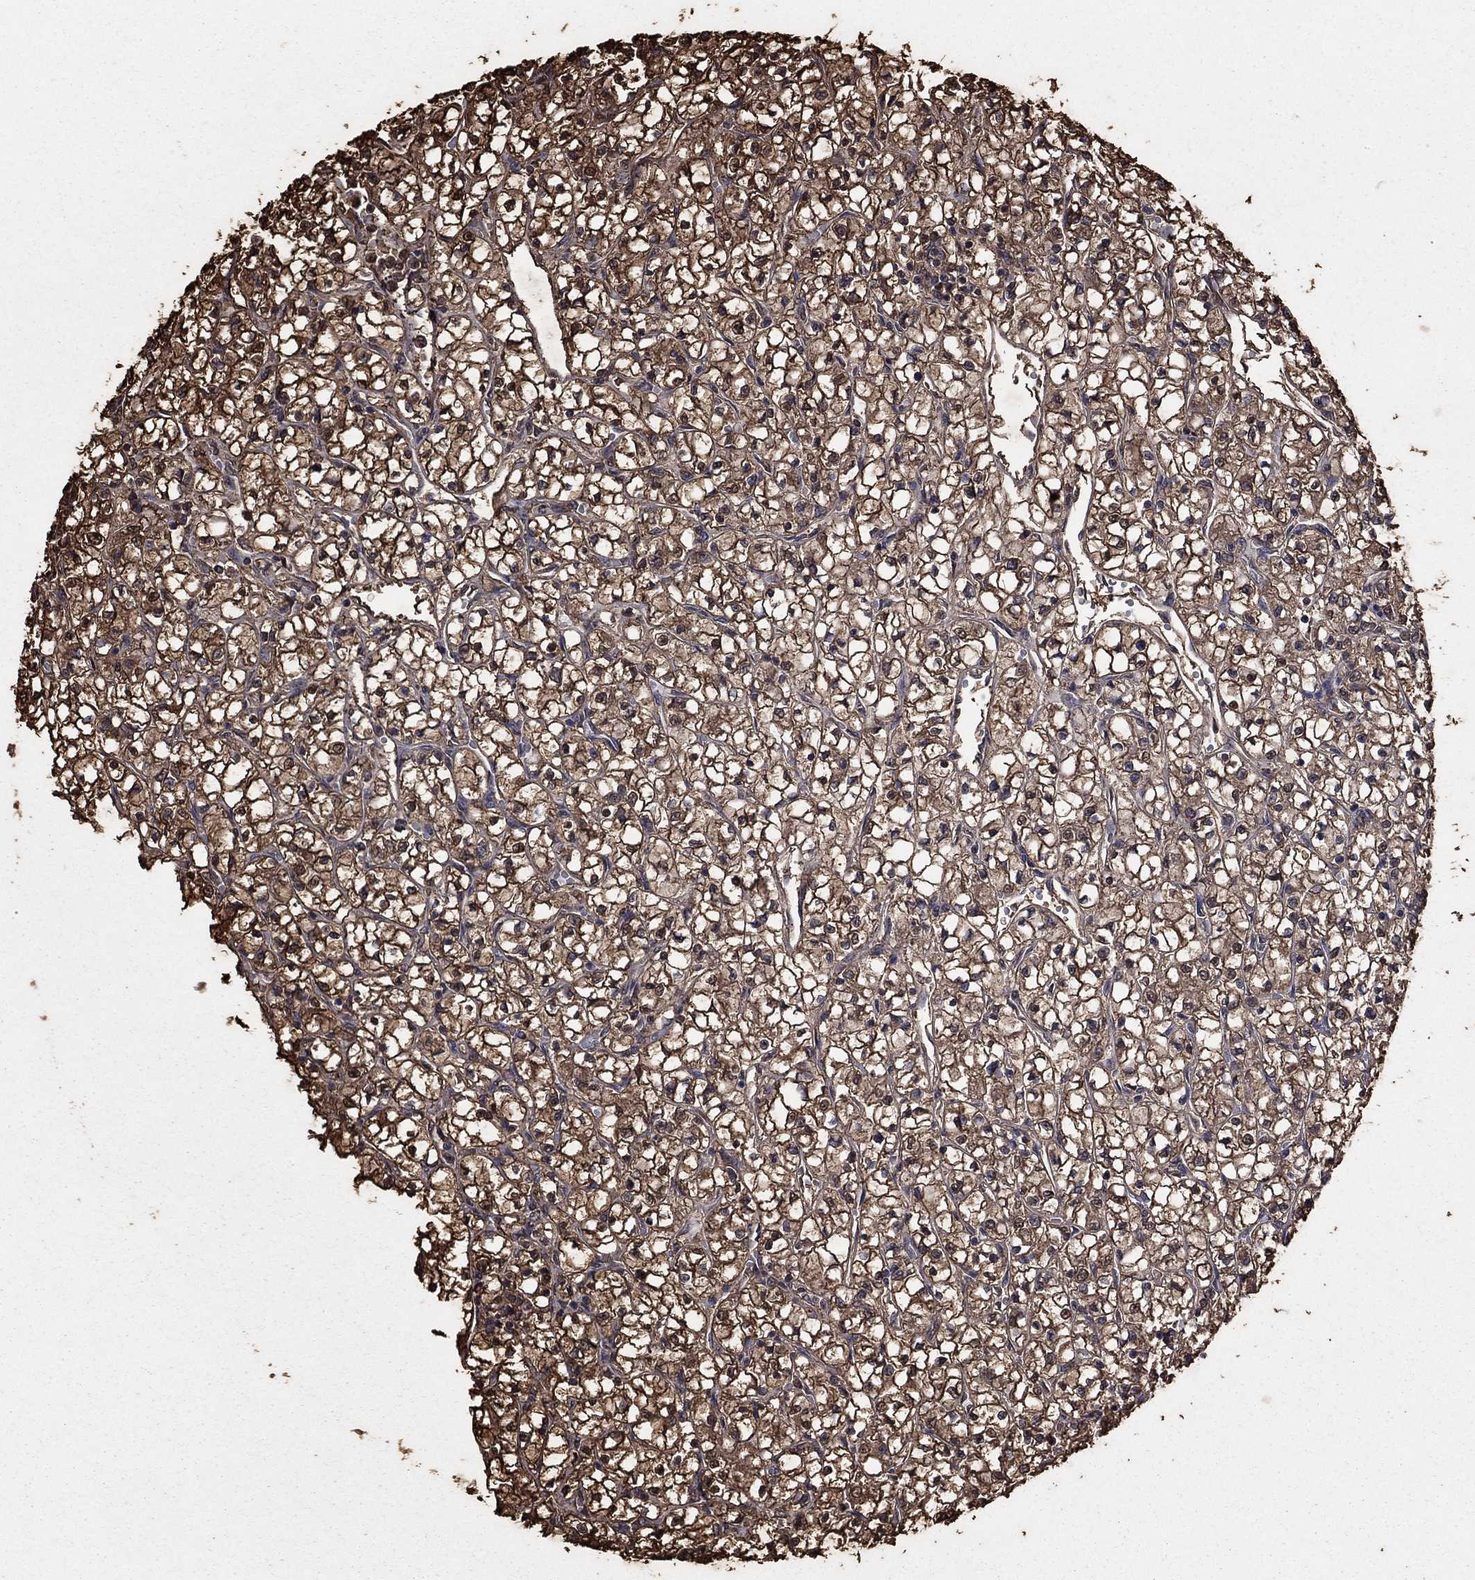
{"staining": {"intensity": "moderate", "quantity": "25%-75%", "location": "cytoplasmic/membranous,nuclear"}, "tissue": "renal cancer", "cell_type": "Tumor cells", "image_type": "cancer", "snomed": [{"axis": "morphology", "description": "Adenocarcinoma, NOS"}, {"axis": "topography", "description": "Kidney"}], "caption": "Immunohistochemical staining of human renal adenocarcinoma reveals medium levels of moderate cytoplasmic/membranous and nuclear staining in approximately 25%-75% of tumor cells.", "gene": "GAPDH", "patient": {"sex": "female", "age": 64}}